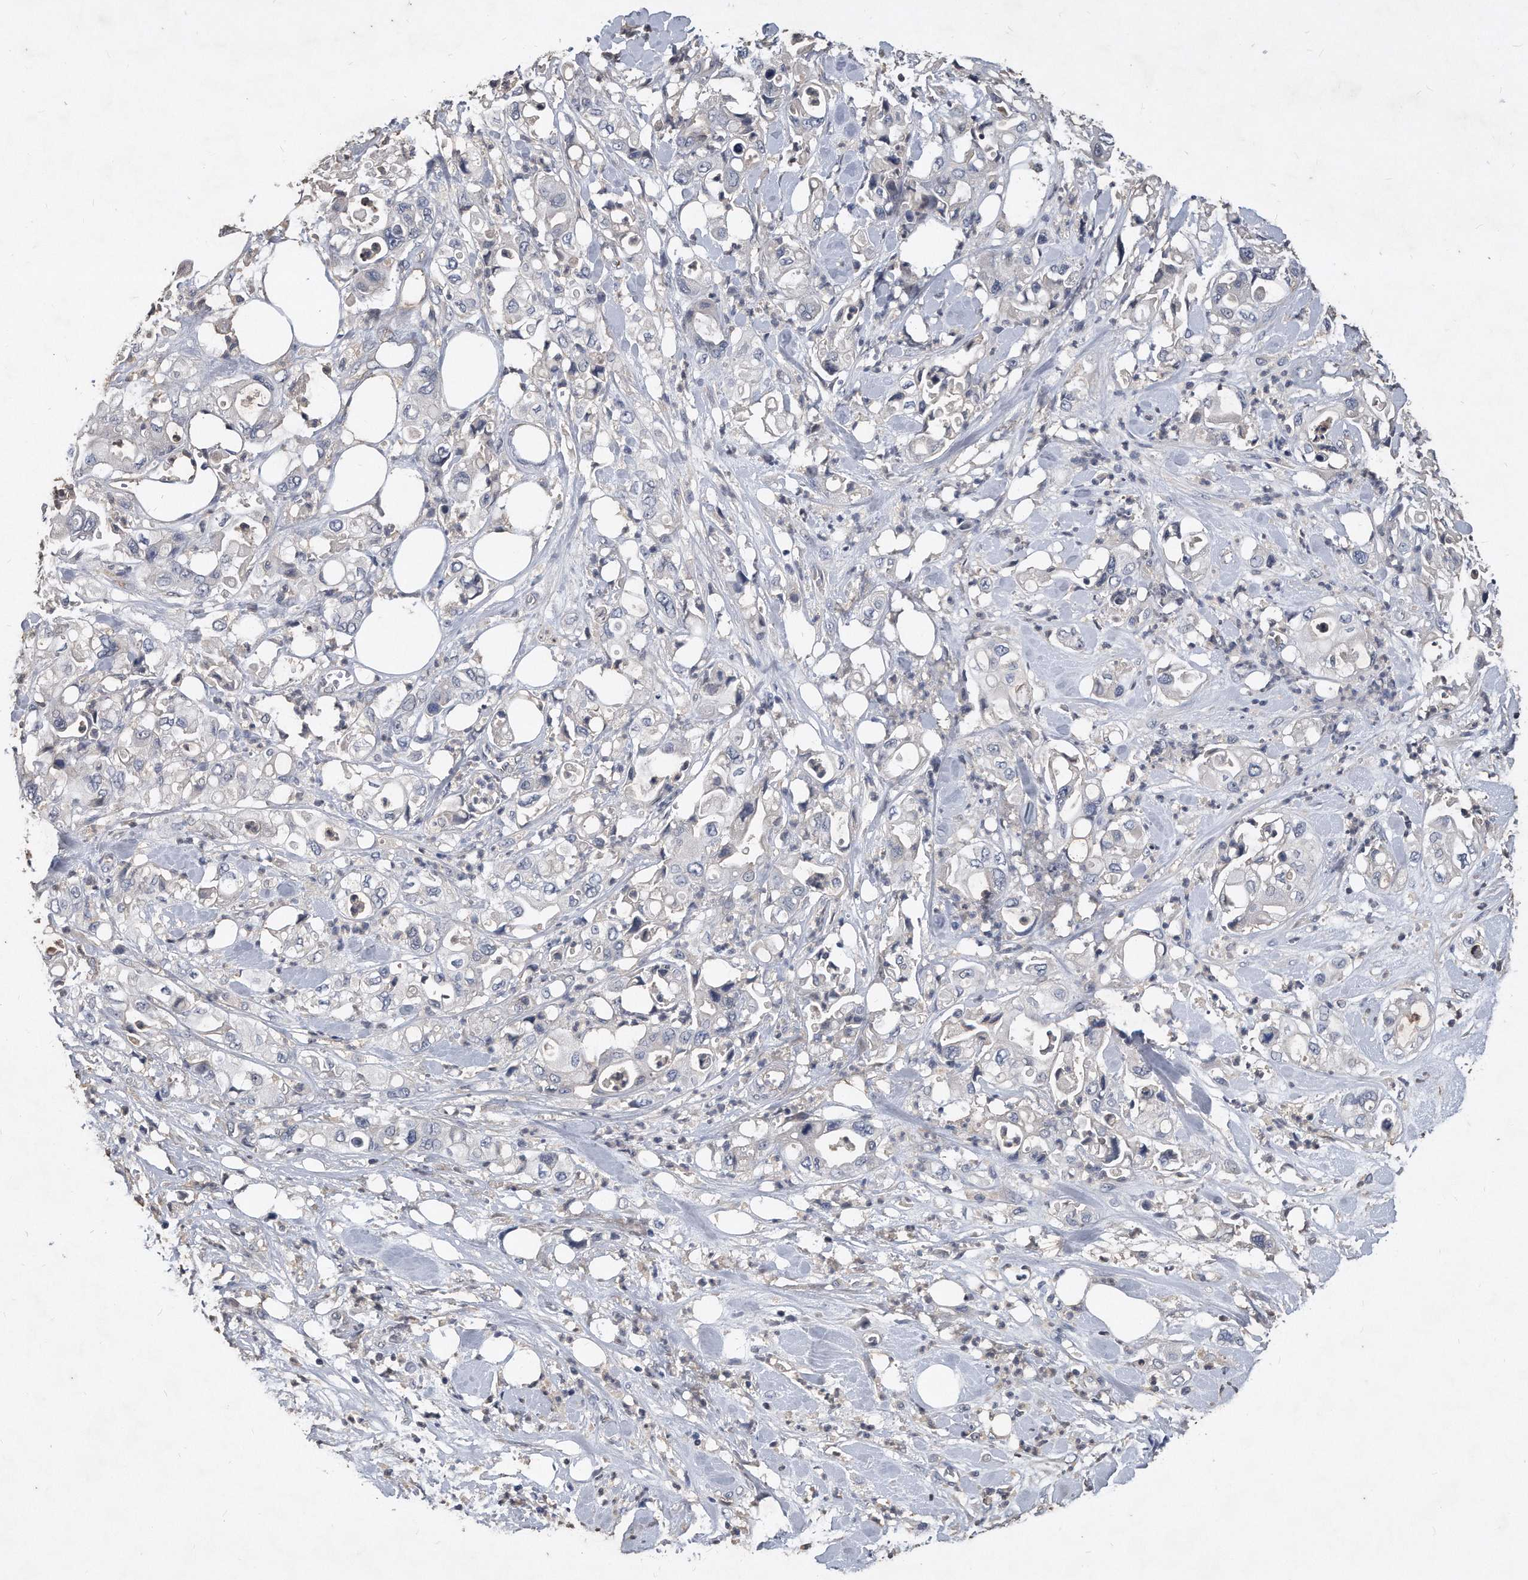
{"staining": {"intensity": "negative", "quantity": "none", "location": "none"}, "tissue": "pancreatic cancer", "cell_type": "Tumor cells", "image_type": "cancer", "snomed": [{"axis": "morphology", "description": "Adenocarcinoma, NOS"}, {"axis": "topography", "description": "Pancreas"}], "caption": "Immunohistochemistry image of adenocarcinoma (pancreatic) stained for a protein (brown), which exhibits no expression in tumor cells. The staining was performed using DAB (3,3'-diaminobenzidine) to visualize the protein expression in brown, while the nuclei were stained in blue with hematoxylin (Magnification: 20x).", "gene": "HOMER3", "patient": {"sex": "male", "age": 70}}